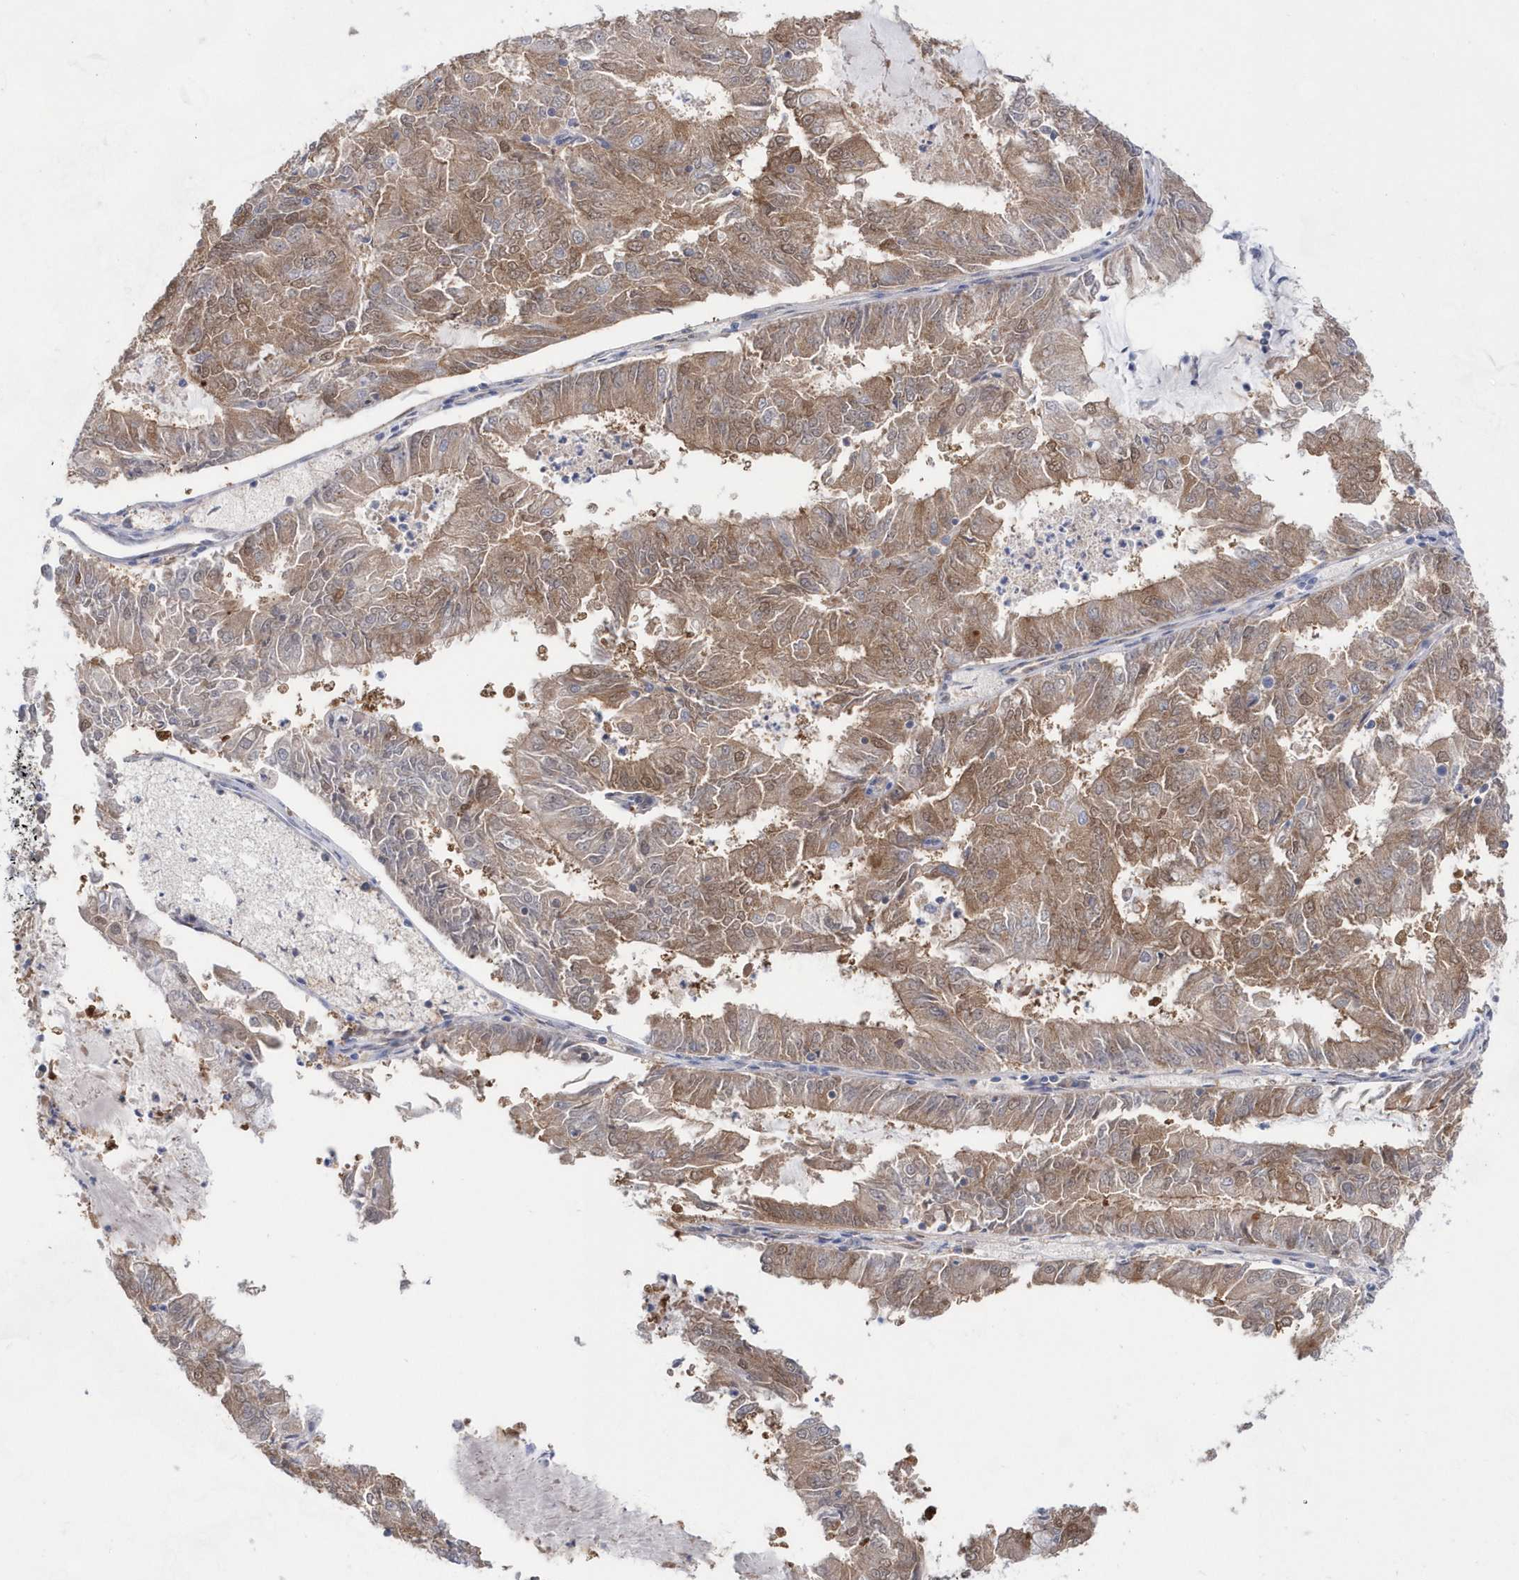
{"staining": {"intensity": "moderate", "quantity": "25%-75%", "location": "cytoplasmic/membranous"}, "tissue": "endometrial cancer", "cell_type": "Tumor cells", "image_type": "cancer", "snomed": [{"axis": "morphology", "description": "Adenocarcinoma, NOS"}, {"axis": "topography", "description": "Endometrium"}], "caption": "Protein expression by immunohistochemistry (IHC) displays moderate cytoplasmic/membranous staining in about 25%-75% of tumor cells in endometrial adenocarcinoma. (DAB = brown stain, brightfield microscopy at high magnification).", "gene": "BDH2", "patient": {"sex": "female", "age": 57}}